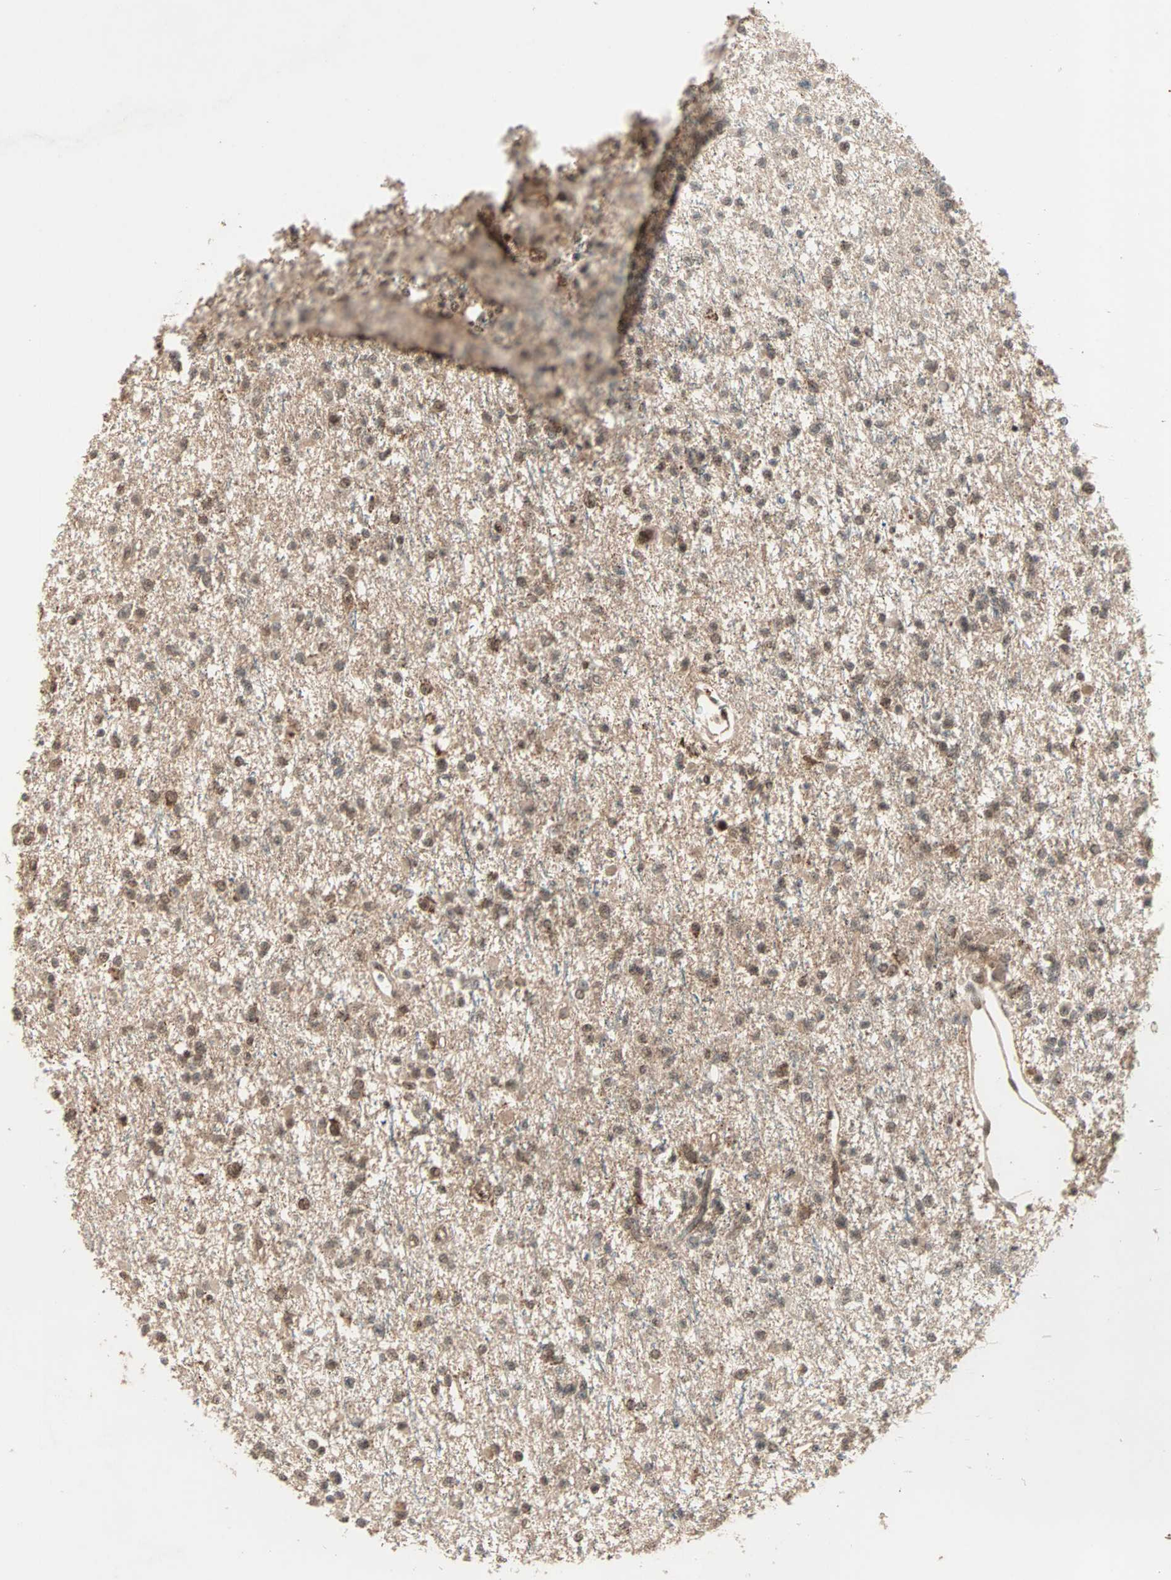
{"staining": {"intensity": "weak", "quantity": ">75%", "location": "nuclear"}, "tissue": "glioma", "cell_type": "Tumor cells", "image_type": "cancer", "snomed": [{"axis": "morphology", "description": "Glioma, malignant, Low grade"}, {"axis": "topography", "description": "Brain"}], "caption": "Tumor cells demonstrate low levels of weak nuclear positivity in about >75% of cells in human glioma. The staining is performed using DAB (3,3'-diaminobenzidine) brown chromogen to label protein expression. The nuclei are counter-stained blue using hematoxylin.", "gene": "ZNF701", "patient": {"sex": "female", "age": 22}}